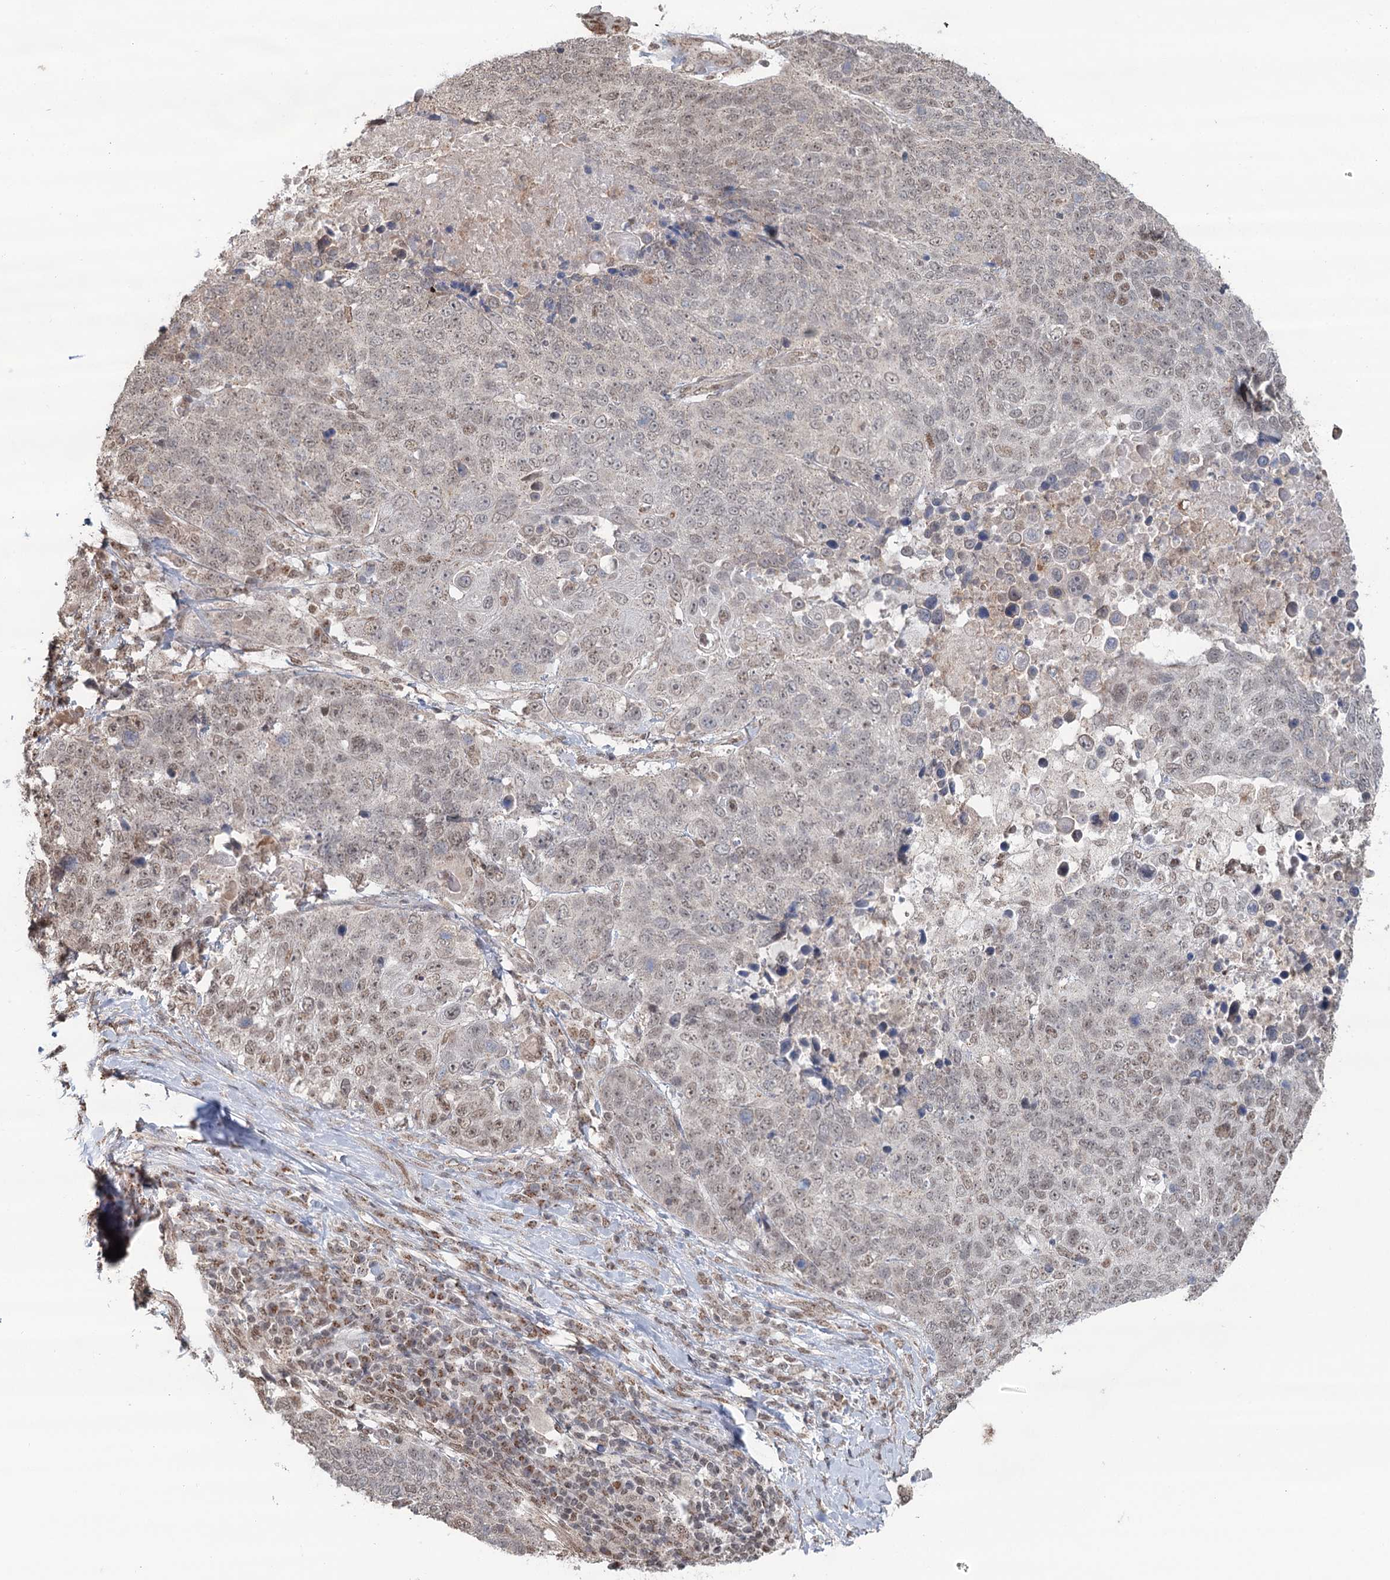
{"staining": {"intensity": "weak", "quantity": "<25%", "location": "nuclear"}, "tissue": "lung cancer", "cell_type": "Tumor cells", "image_type": "cancer", "snomed": [{"axis": "morphology", "description": "Normal tissue, NOS"}, {"axis": "morphology", "description": "Squamous cell carcinoma, NOS"}, {"axis": "topography", "description": "Lymph node"}, {"axis": "topography", "description": "Lung"}], "caption": "DAB (3,3'-diaminobenzidine) immunohistochemical staining of squamous cell carcinoma (lung) shows no significant expression in tumor cells. The staining was performed using DAB (3,3'-diaminobenzidine) to visualize the protein expression in brown, while the nuclei were stained in blue with hematoxylin (Magnification: 20x).", "gene": "GPALPP1", "patient": {"sex": "male", "age": 66}}